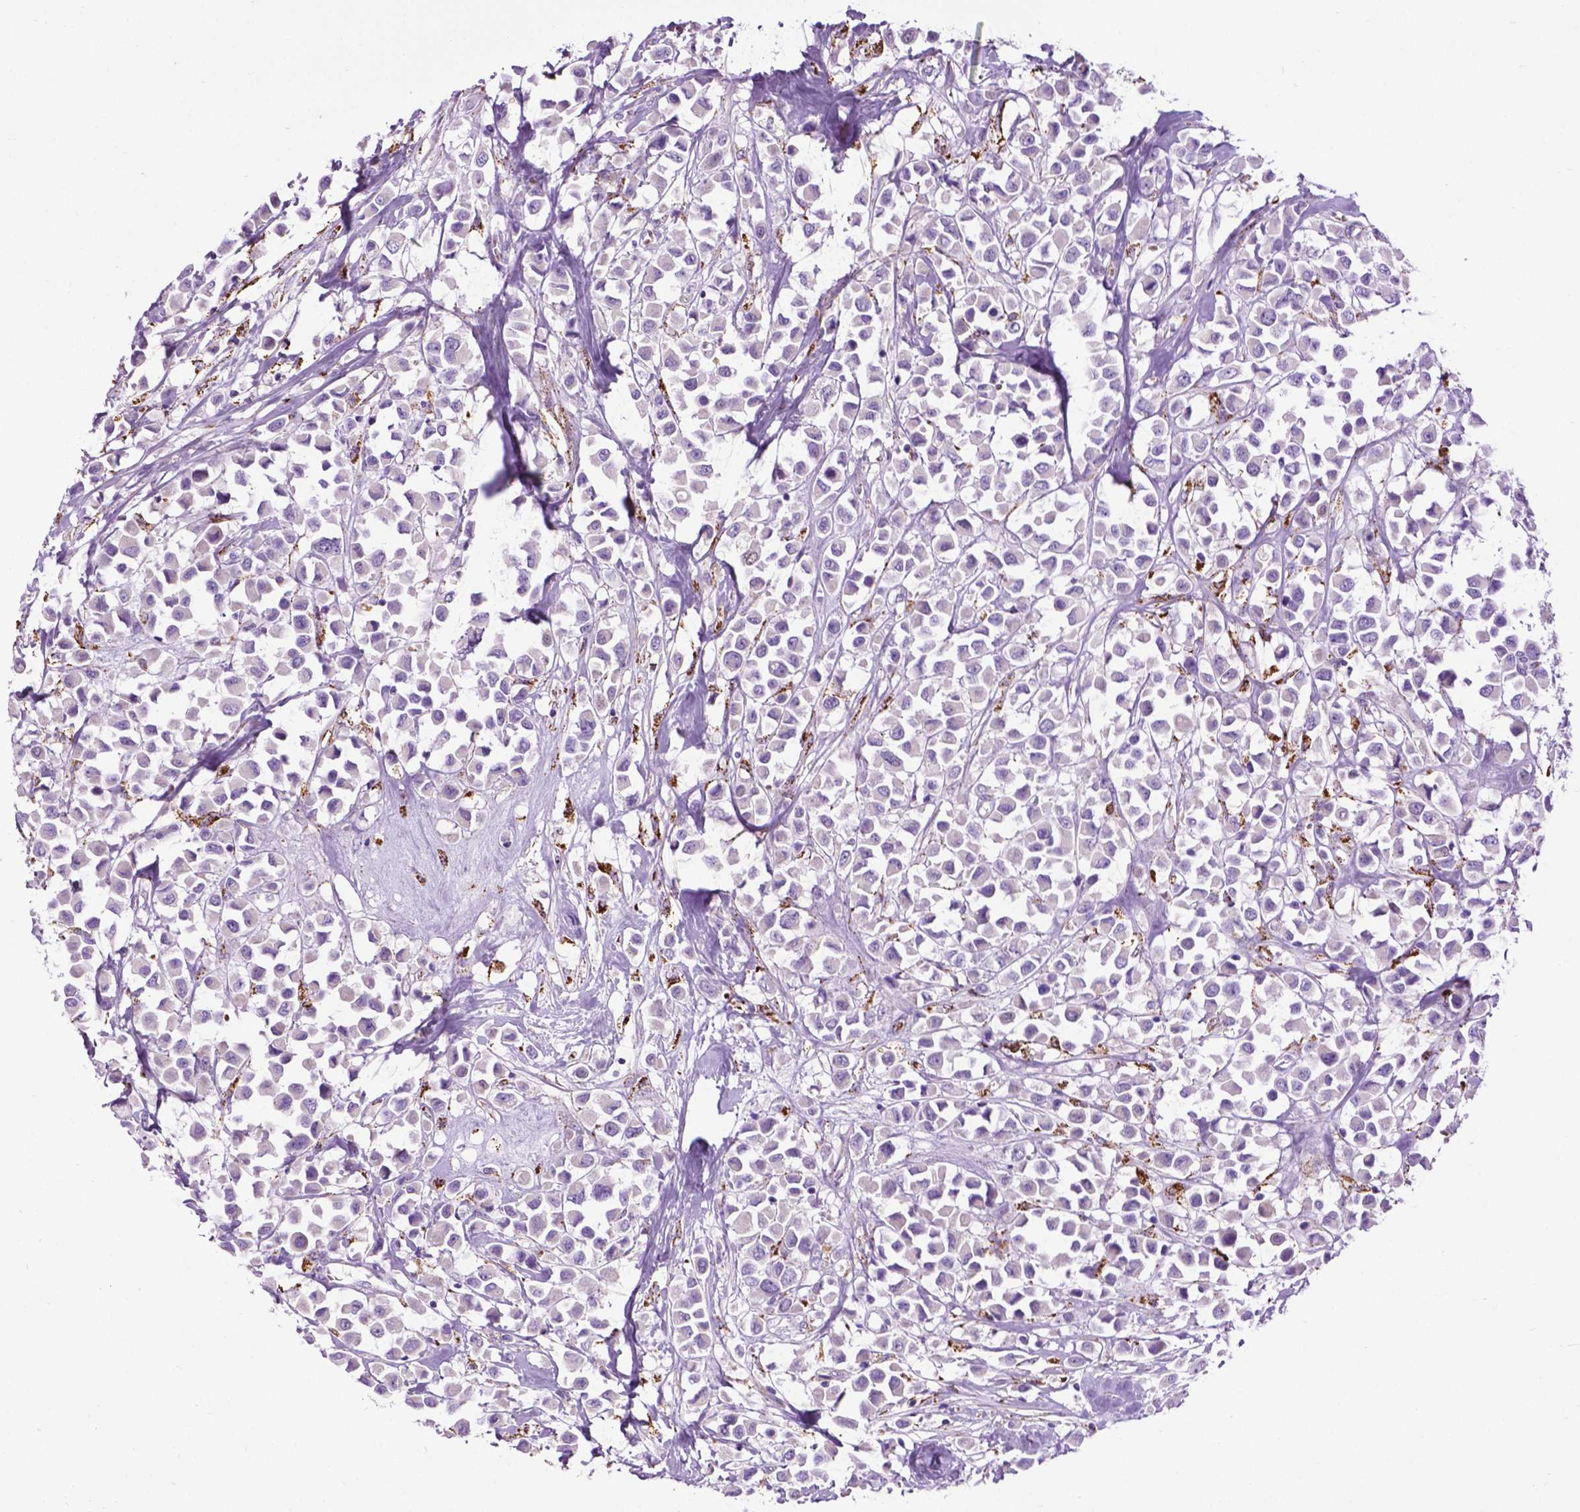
{"staining": {"intensity": "negative", "quantity": "none", "location": "none"}, "tissue": "breast cancer", "cell_type": "Tumor cells", "image_type": "cancer", "snomed": [{"axis": "morphology", "description": "Duct carcinoma"}, {"axis": "topography", "description": "Breast"}], "caption": "There is no significant positivity in tumor cells of breast infiltrating ductal carcinoma. The staining is performed using DAB (3,3'-diaminobenzidine) brown chromogen with nuclei counter-stained in using hematoxylin.", "gene": "TMEM132E", "patient": {"sex": "female", "age": 61}}